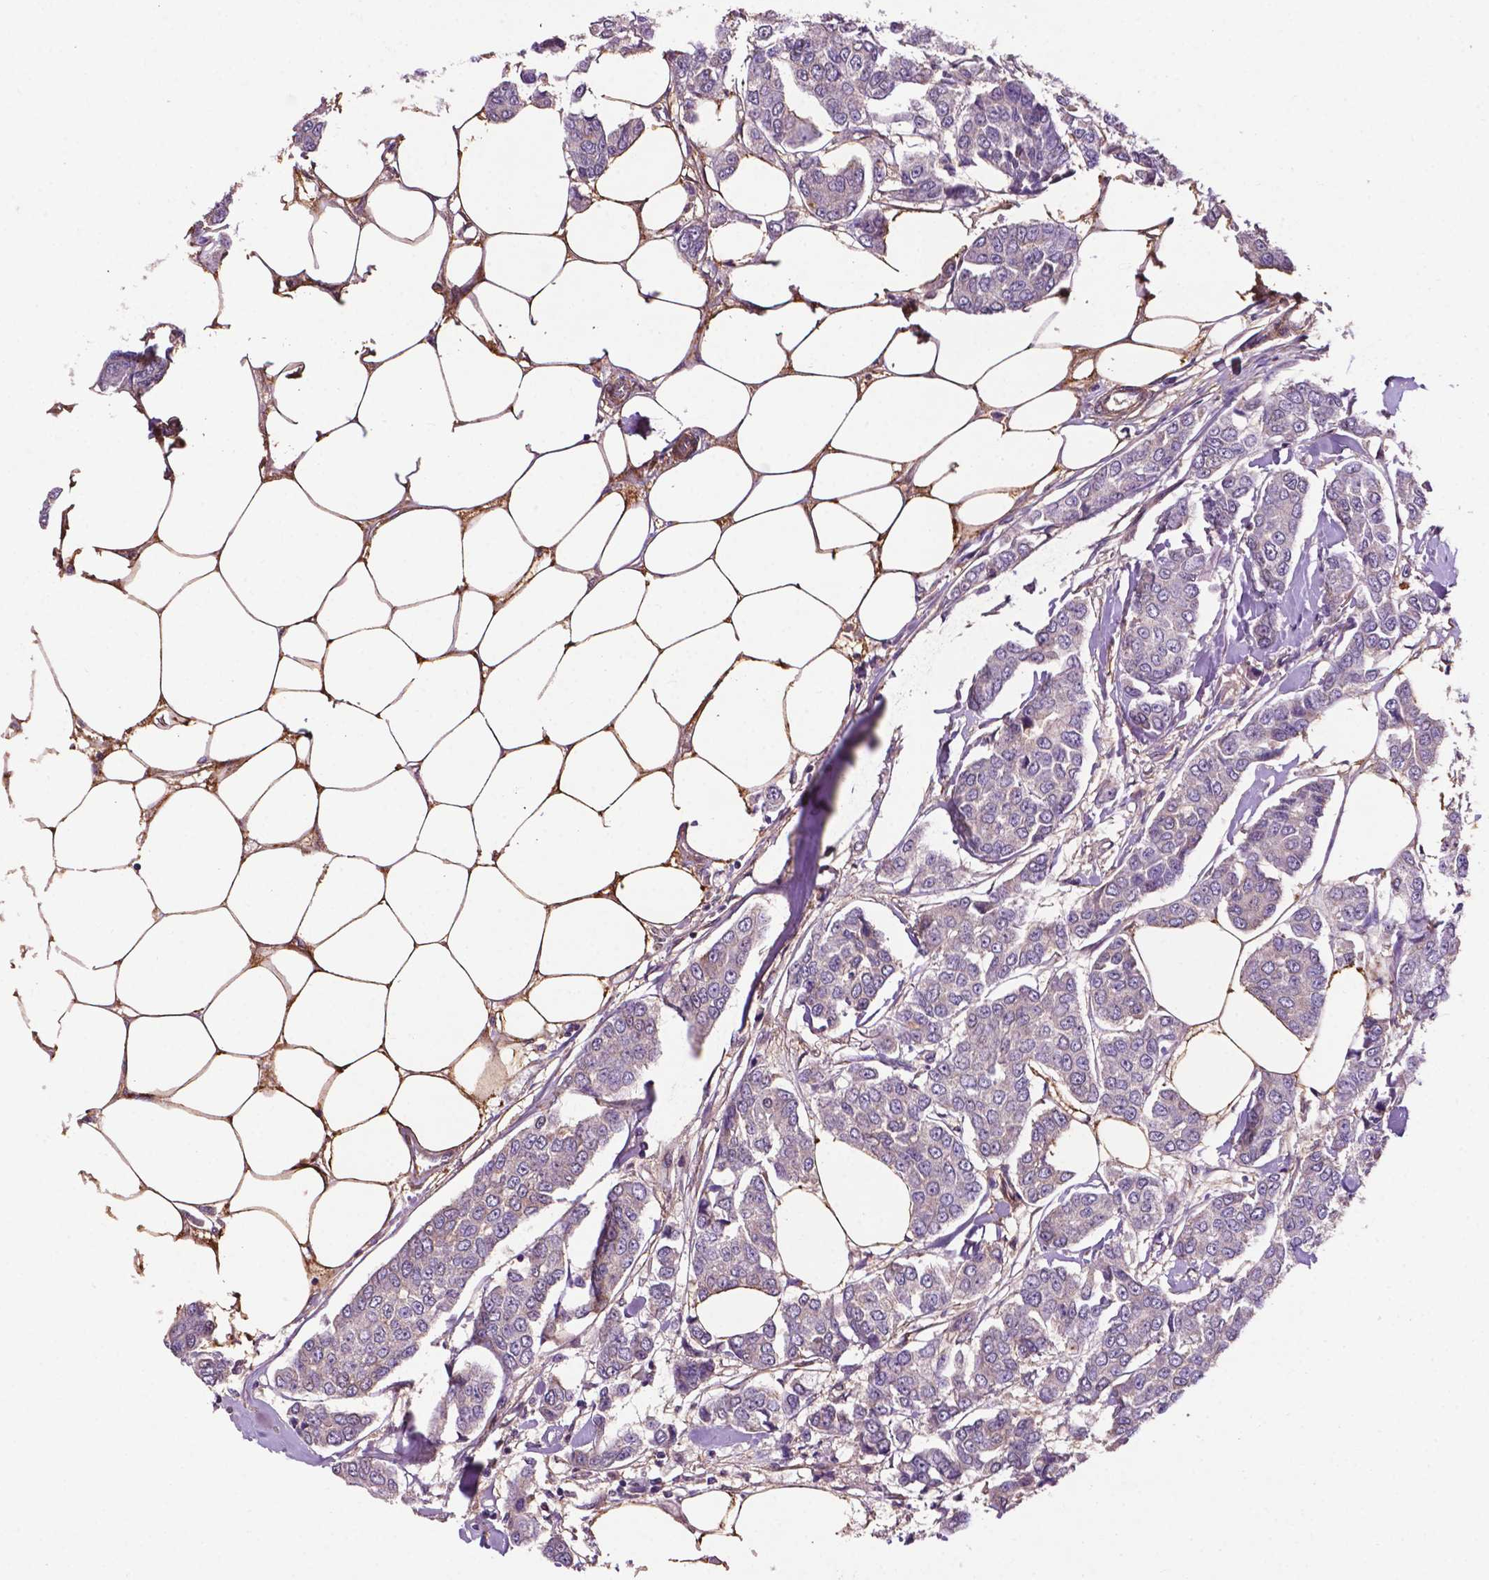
{"staining": {"intensity": "negative", "quantity": "none", "location": "none"}, "tissue": "breast cancer", "cell_type": "Tumor cells", "image_type": "cancer", "snomed": [{"axis": "morphology", "description": "Duct carcinoma"}, {"axis": "topography", "description": "Breast"}], "caption": "The image shows no staining of tumor cells in breast cancer. (Stains: DAB IHC with hematoxylin counter stain, Microscopy: brightfield microscopy at high magnification).", "gene": "RRAS", "patient": {"sex": "female", "age": 94}}